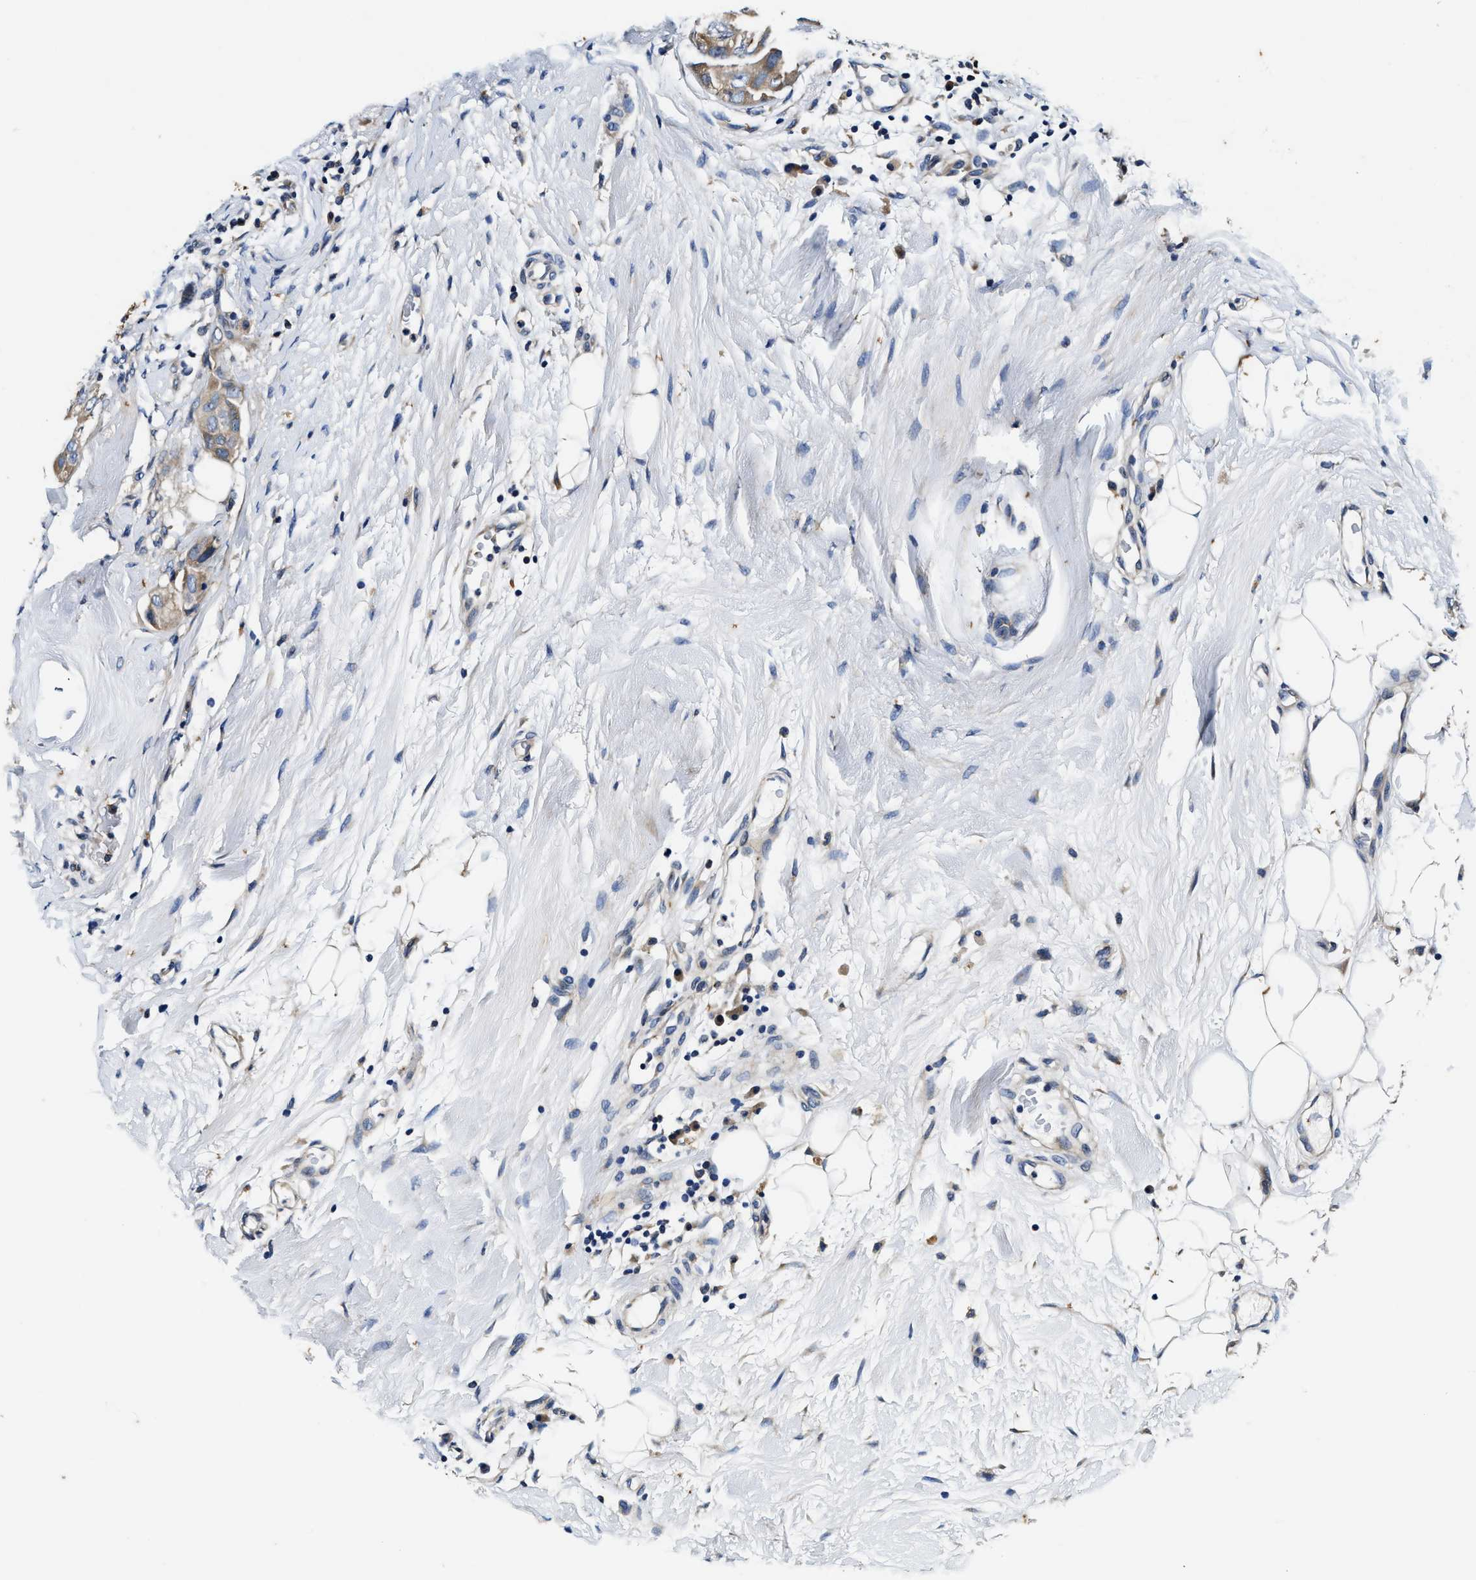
{"staining": {"intensity": "weak", "quantity": ">75%", "location": "cytoplasmic/membranous"}, "tissue": "breast cancer", "cell_type": "Tumor cells", "image_type": "cancer", "snomed": [{"axis": "morphology", "description": "Duct carcinoma"}, {"axis": "topography", "description": "Breast"}], "caption": "Immunohistochemical staining of invasive ductal carcinoma (breast) demonstrates low levels of weak cytoplasmic/membranous protein positivity in approximately >75% of tumor cells.", "gene": "PI4KB", "patient": {"sex": "female", "age": 40}}